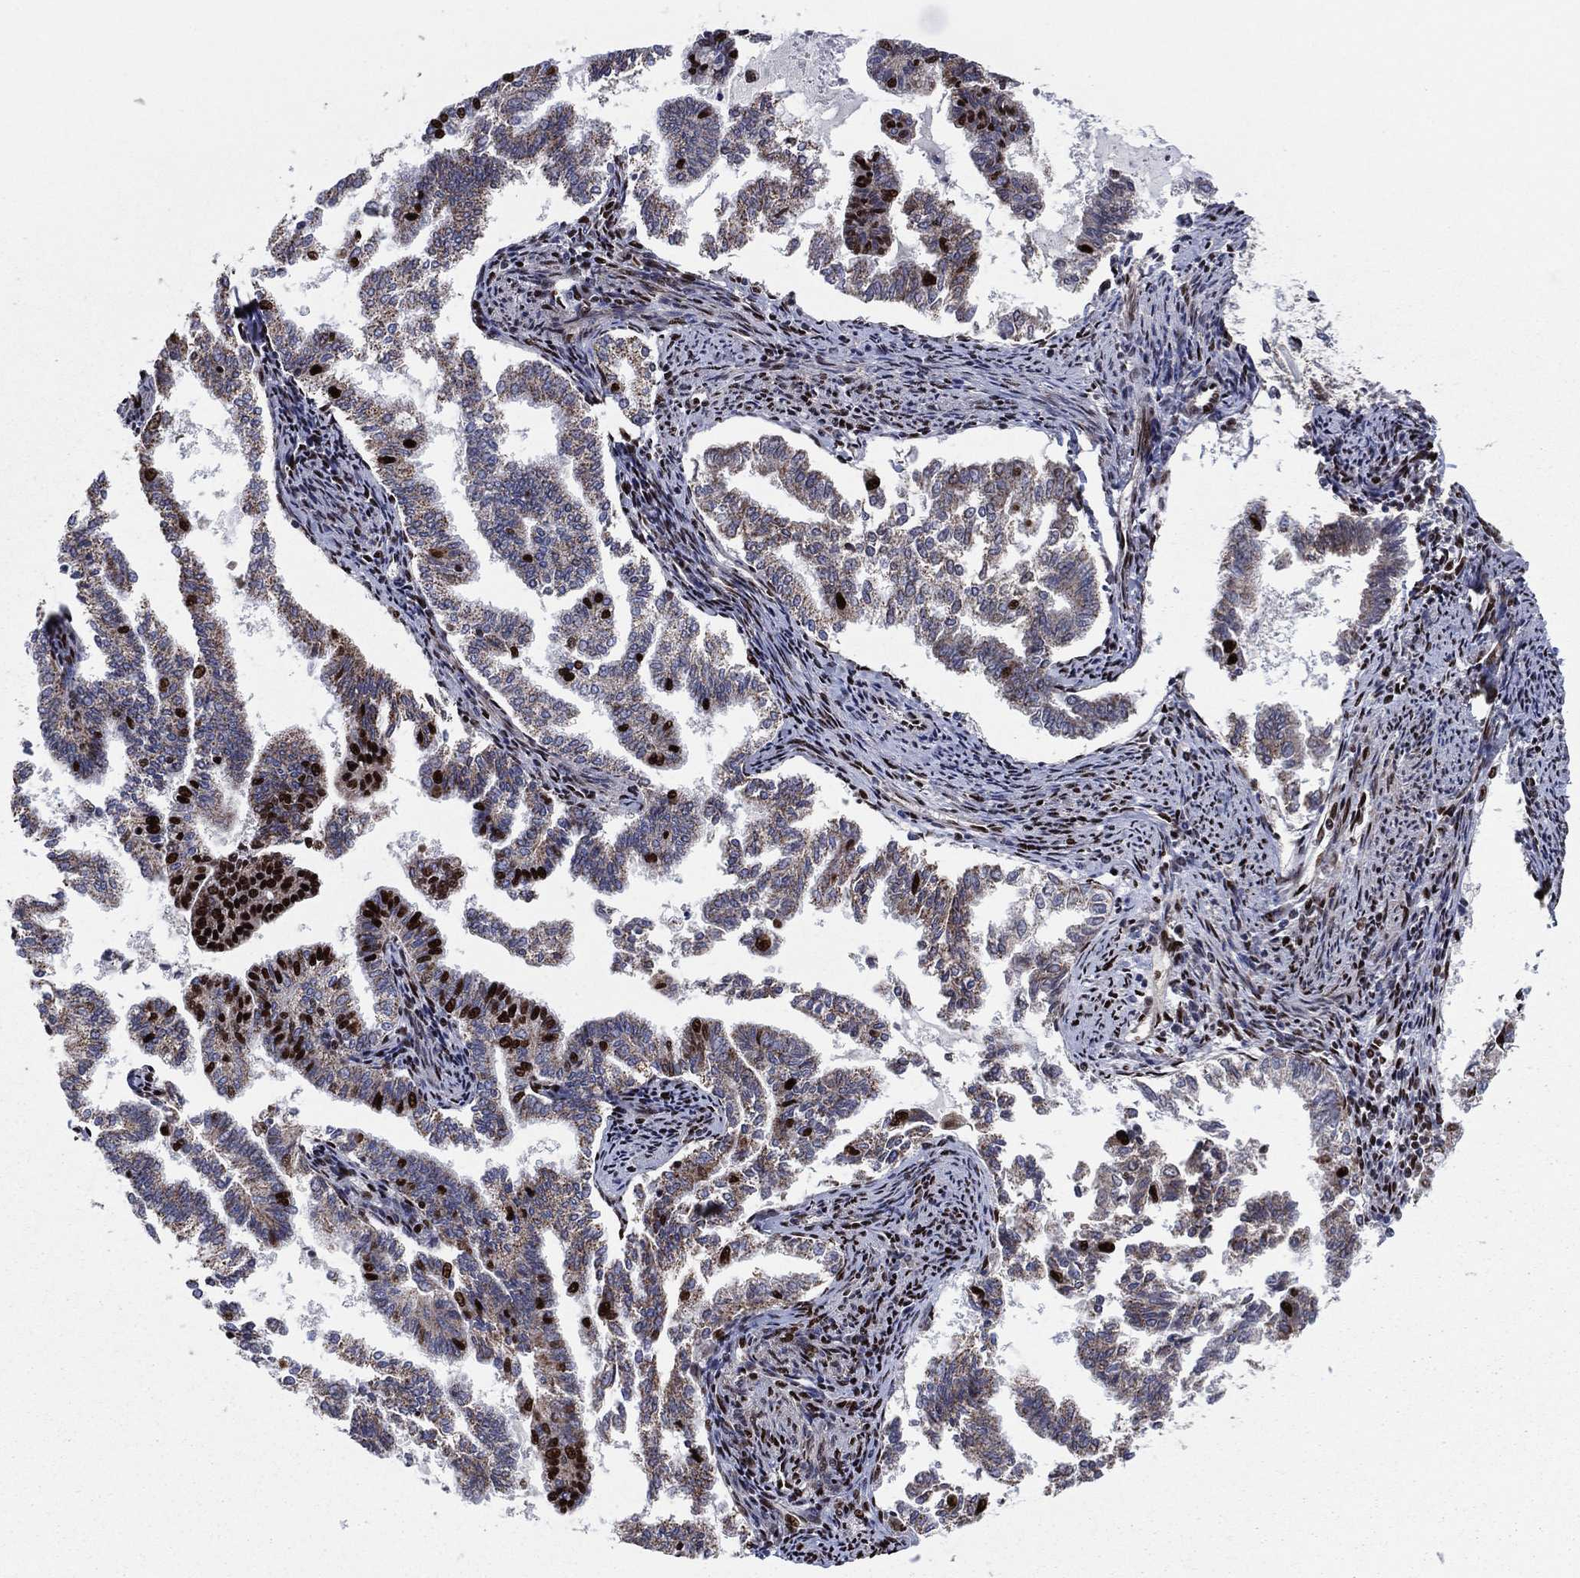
{"staining": {"intensity": "strong", "quantity": "<25%", "location": "nuclear"}, "tissue": "endometrial cancer", "cell_type": "Tumor cells", "image_type": "cancer", "snomed": [{"axis": "morphology", "description": "Adenocarcinoma, NOS"}, {"axis": "topography", "description": "Endometrium"}], "caption": "DAB immunohistochemical staining of human endometrial cancer reveals strong nuclear protein expression in about <25% of tumor cells.", "gene": "TP53BP1", "patient": {"sex": "female", "age": 79}}